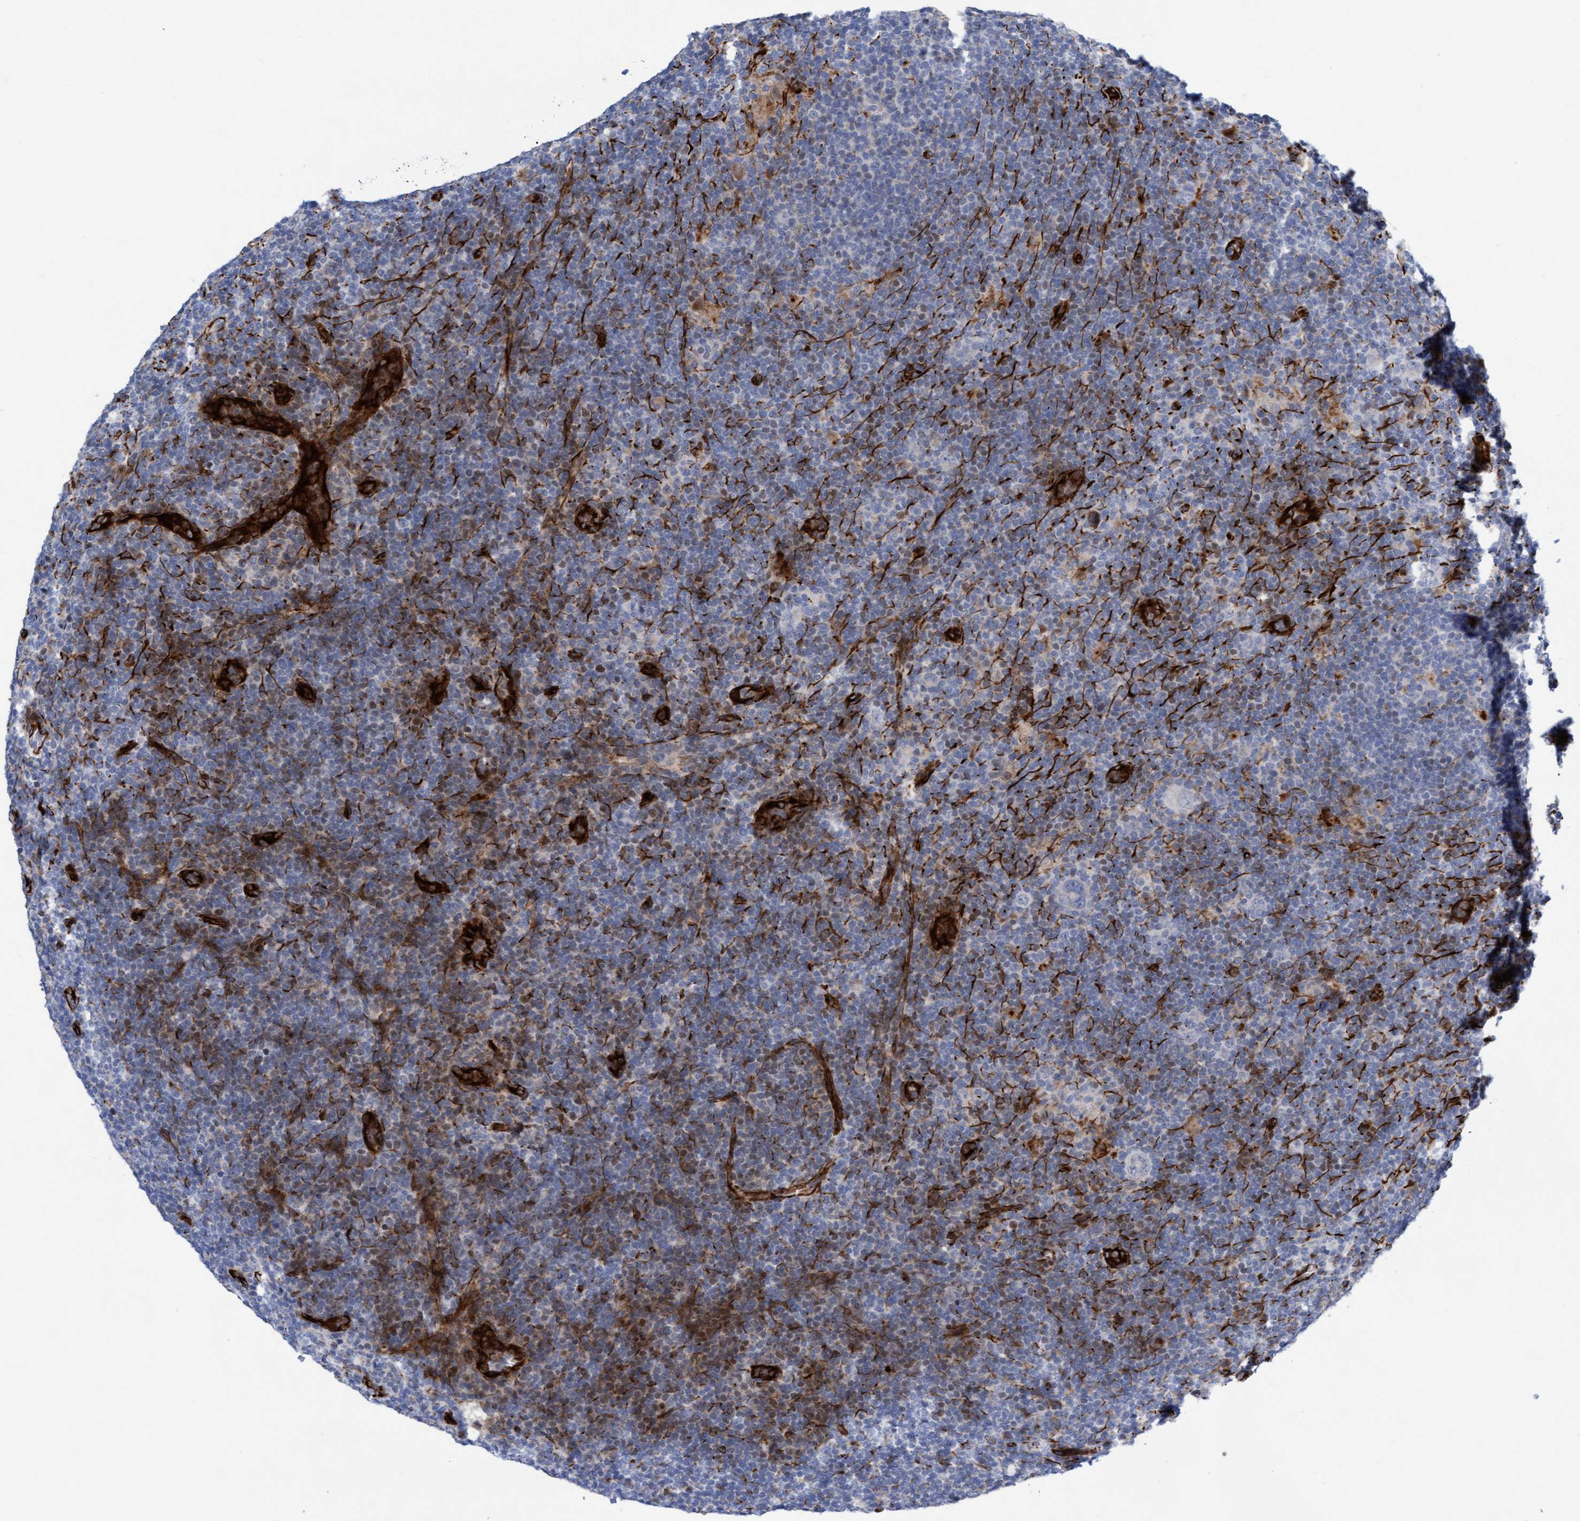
{"staining": {"intensity": "negative", "quantity": "none", "location": "none"}, "tissue": "lymphoma", "cell_type": "Tumor cells", "image_type": "cancer", "snomed": [{"axis": "morphology", "description": "Hodgkin's disease, NOS"}, {"axis": "topography", "description": "Lymph node"}], "caption": "Tumor cells are negative for brown protein staining in Hodgkin's disease. (DAB IHC, high magnification).", "gene": "POLG2", "patient": {"sex": "female", "age": 57}}